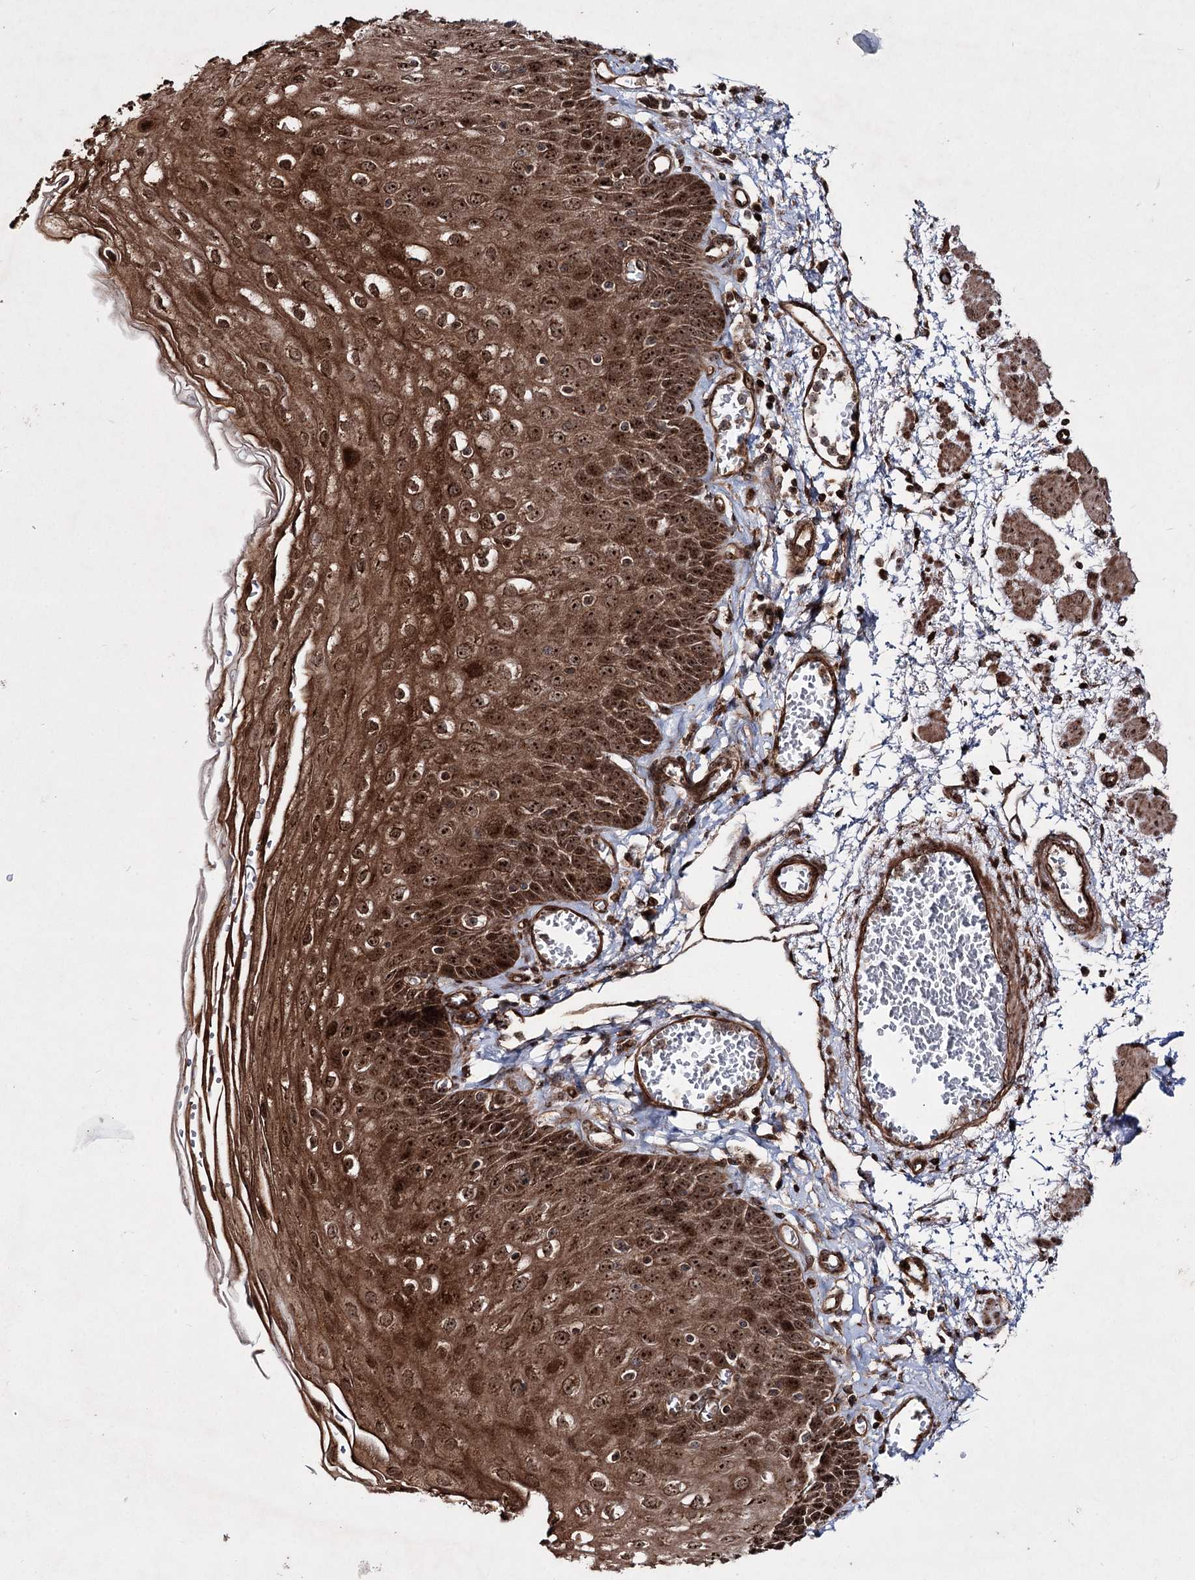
{"staining": {"intensity": "strong", "quantity": ">75%", "location": "cytoplasmic/membranous,nuclear"}, "tissue": "esophagus", "cell_type": "Squamous epithelial cells", "image_type": "normal", "snomed": [{"axis": "morphology", "description": "Normal tissue, NOS"}, {"axis": "topography", "description": "Esophagus"}], "caption": "Squamous epithelial cells display strong cytoplasmic/membranous,nuclear positivity in about >75% of cells in unremarkable esophagus.", "gene": "SERINC5", "patient": {"sex": "male", "age": 81}}